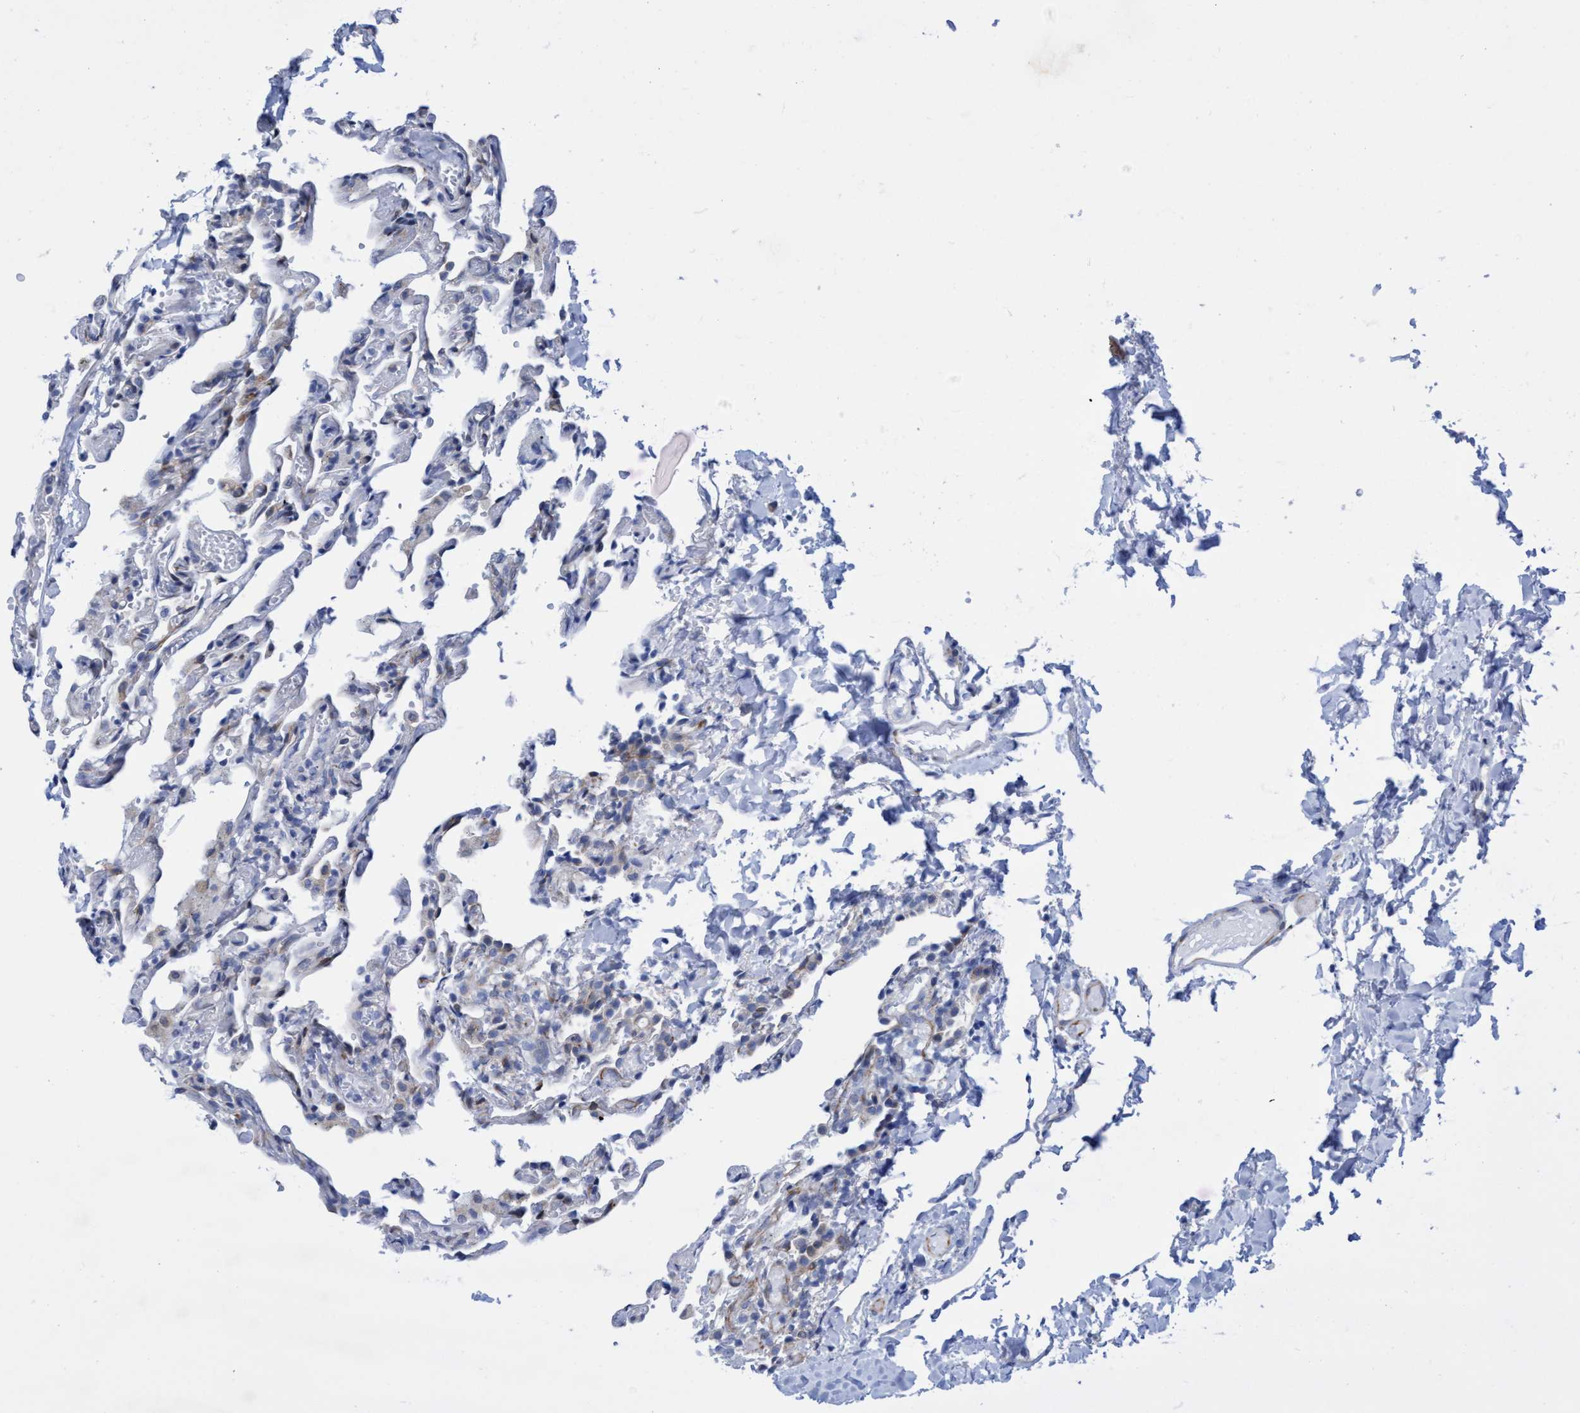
{"staining": {"intensity": "negative", "quantity": "none", "location": "none"}, "tissue": "lung", "cell_type": "Alveolar cells", "image_type": "normal", "snomed": [{"axis": "morphology", "description": "Normal tissue, NOS"}, {"axis": "topography", "description": "Lung"}], "caption": "Immunohistochemistry (IHC) micrograph of normal lung stained for a protein (brown), which shows no staining in alveolar cells. (Immunohistochemistry, brightfield microscopy, high magnification).", "gene": "R3HCC1", "patient": {"sex": "male", "age": 21}}